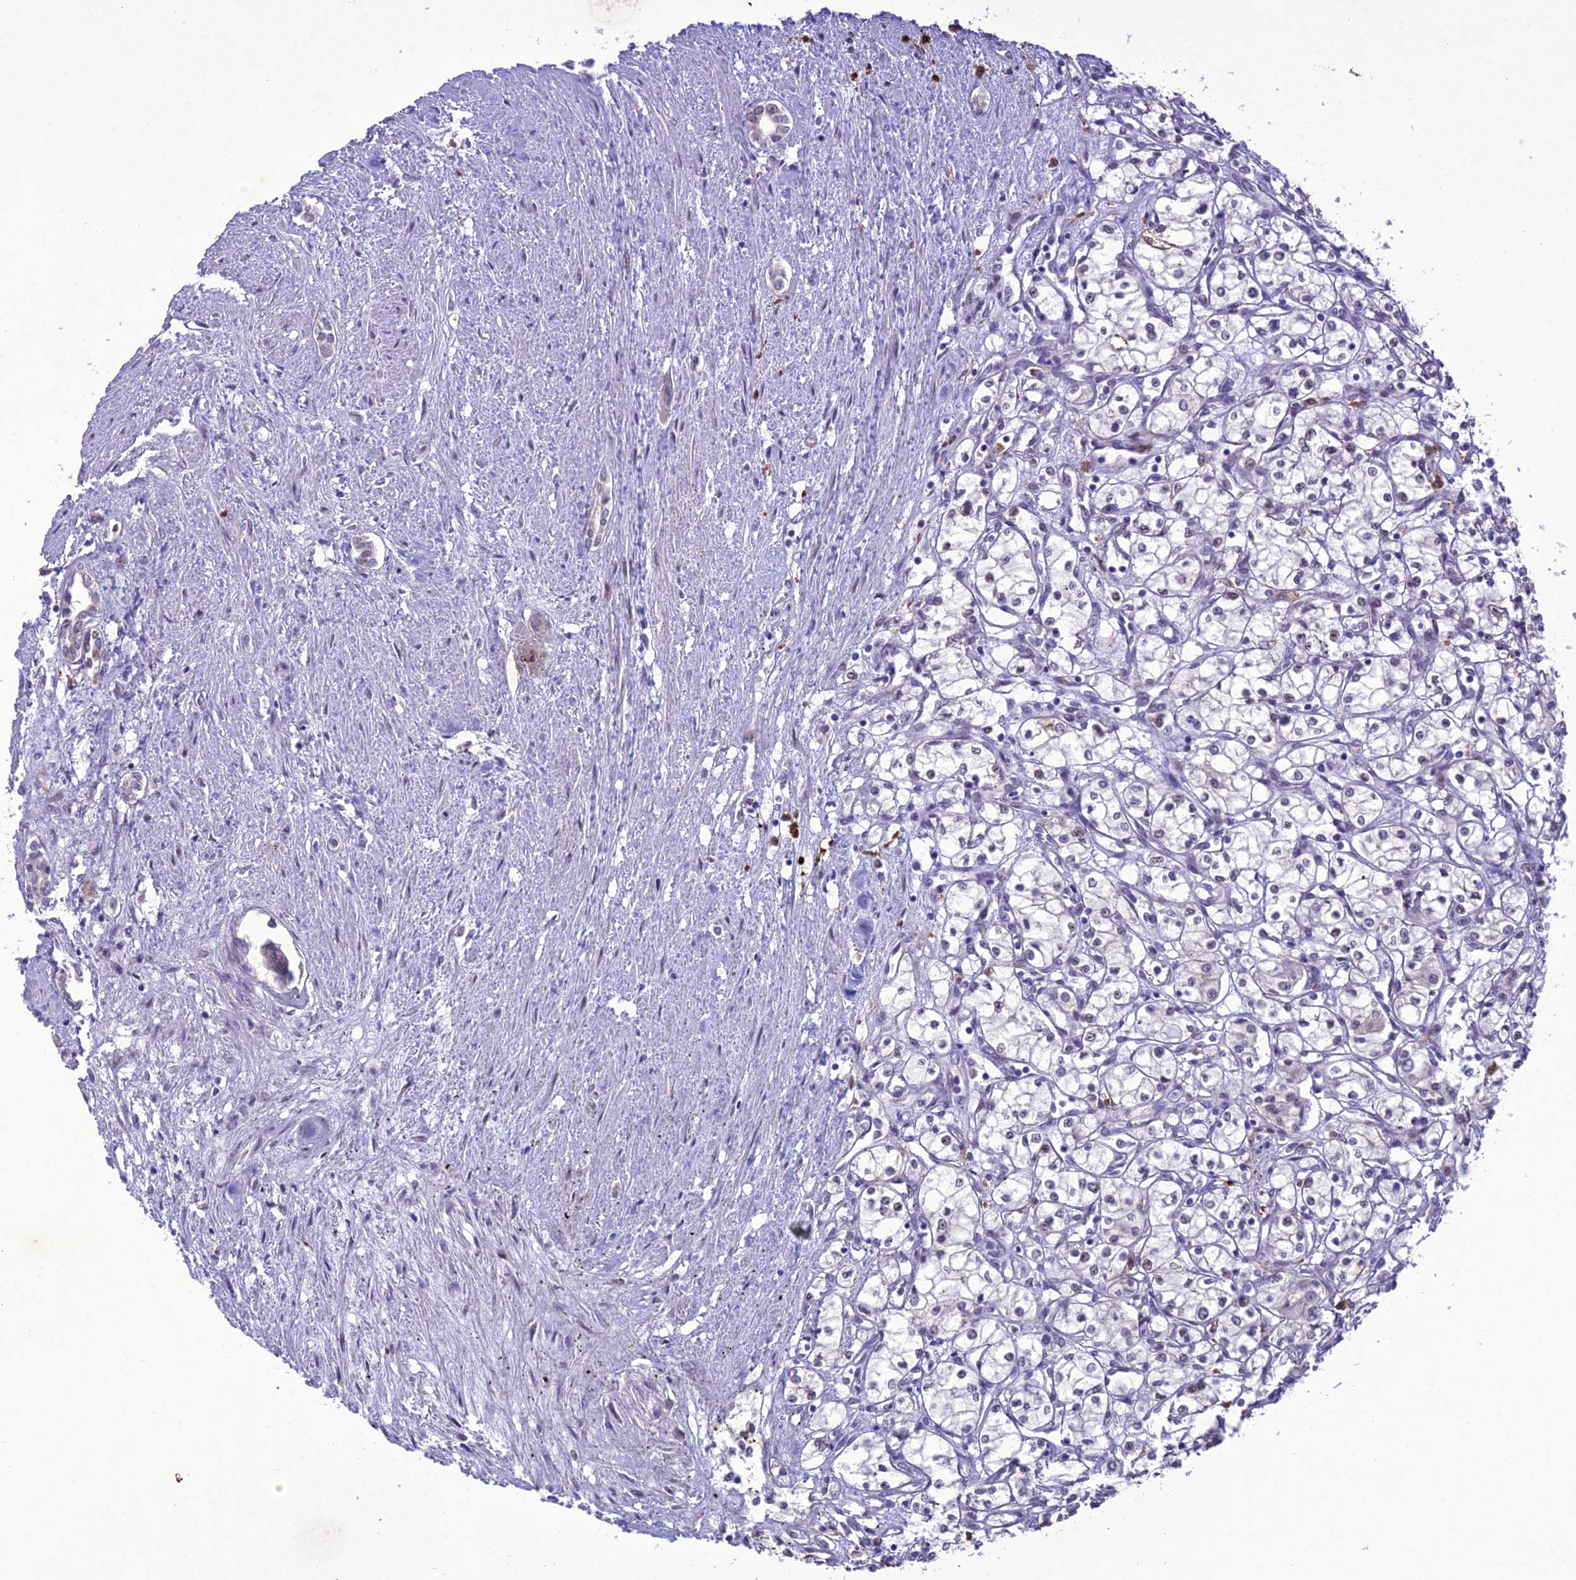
{"staining": {"intensity": "negative", "quantity": "none", "location": "none"}, "tissue": "renal cancer", "cell_type": "Tumor cells", "image_type": "cancer", "snomed": [{"axis": "morphology", "description": "Adenocarcinoma, NOS"}, {"axis": "topography", "description": "Kidney"}], "caption": "Tumor cells are negative for protein expression in human adenocarcinoma (renal).", "gene": "ANKRD52", "patient": {"sex": "male", "age": 59}}